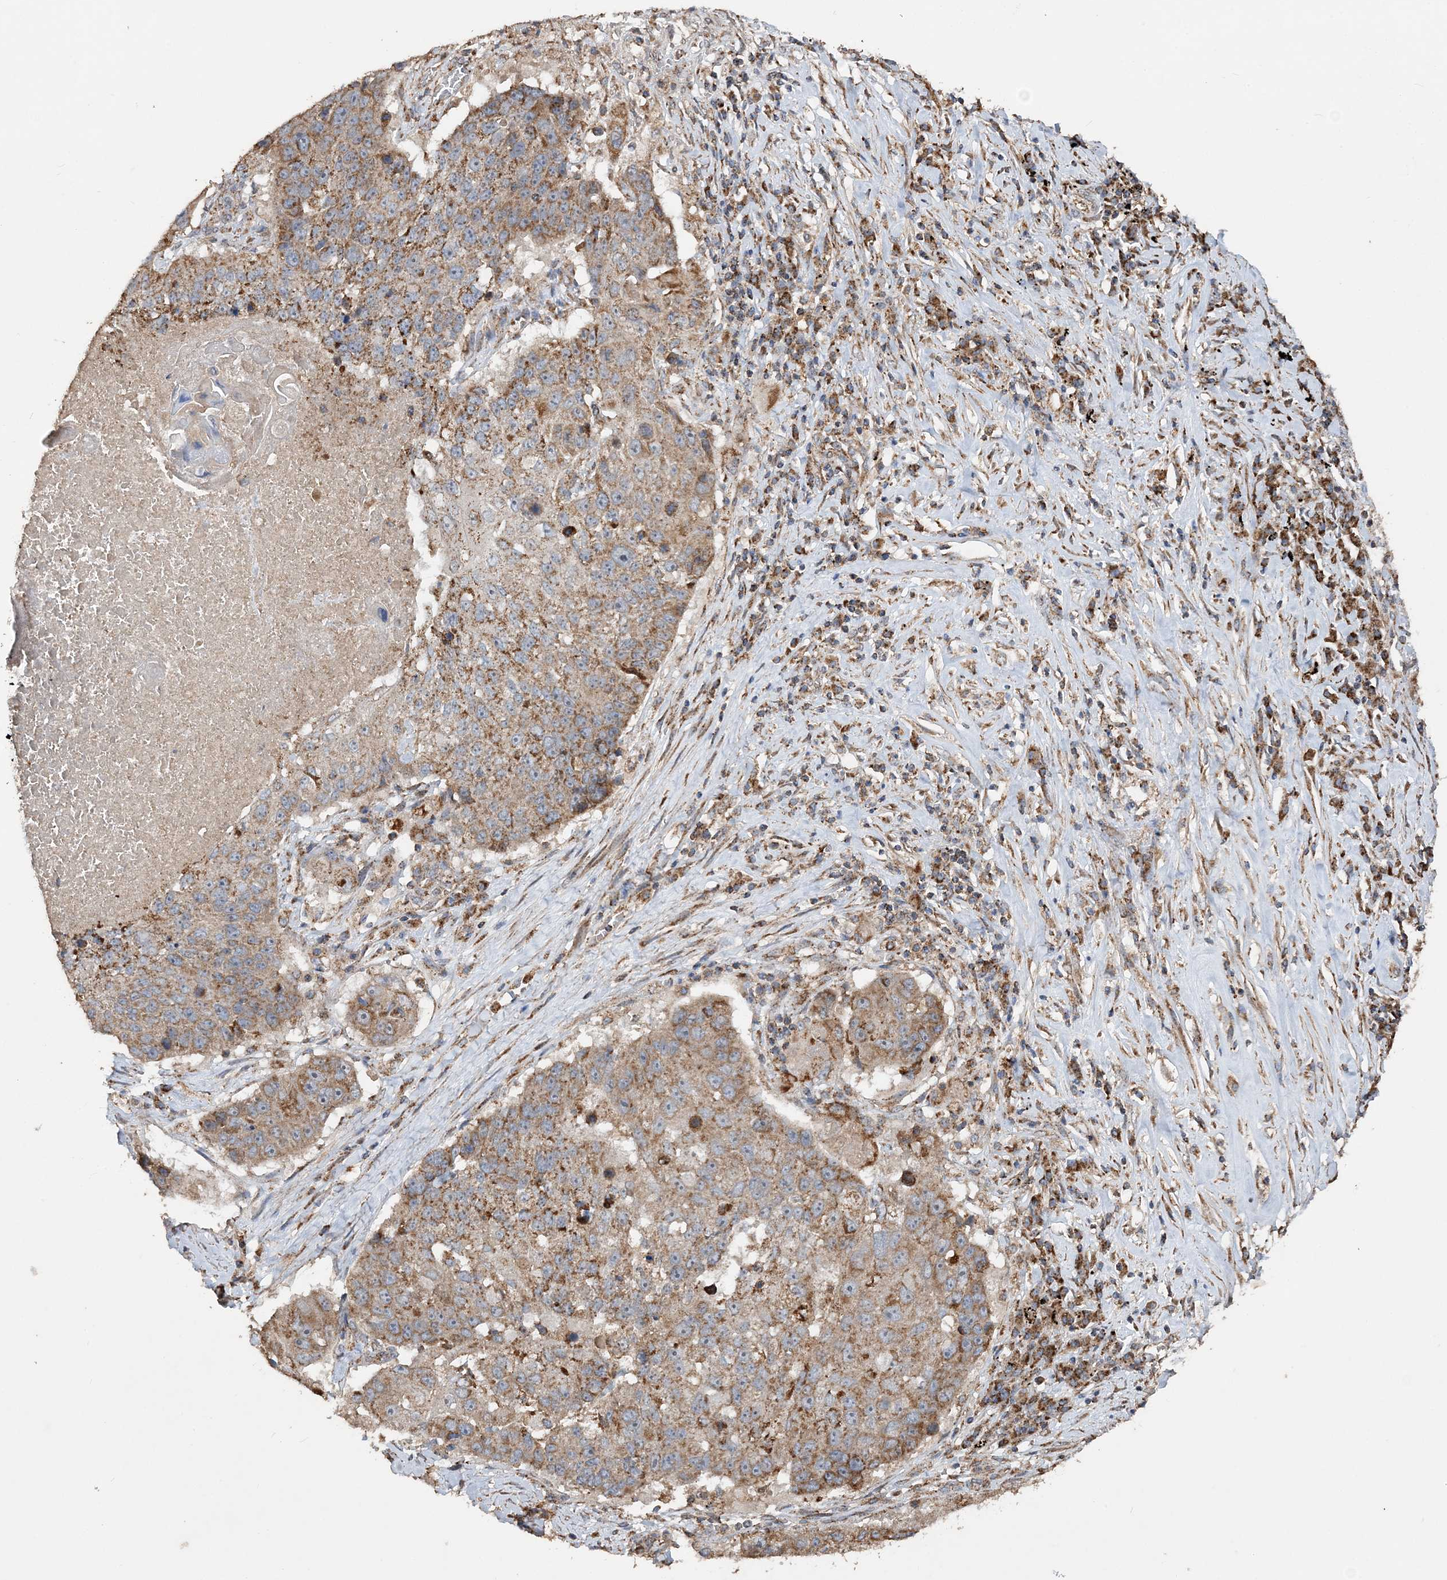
{"staining": {"intensity": "moderate", "quantity": ">75%", "location": "cytoplasmic/membranous"}, "tissue": "lung cancer", "cell_type": "Tumor cells", "image_type": "cancer", "snomed": [{"axis": "morphology", "description": "Squamous cell carcinoma, NOS"}, {"axis": "topography", "description": "Lung"}], "caption": "Lung squamous cell carcinoma tissue displays moderate cytoplasmic/membranous staining in about >75% of tumor cells (DAB (3,3'-diaminobenzidine) IHC, brown staining for protein, blue staining for nuclei).", "gene": "POC5", "patient": {"sex": "male", "age": 61}}